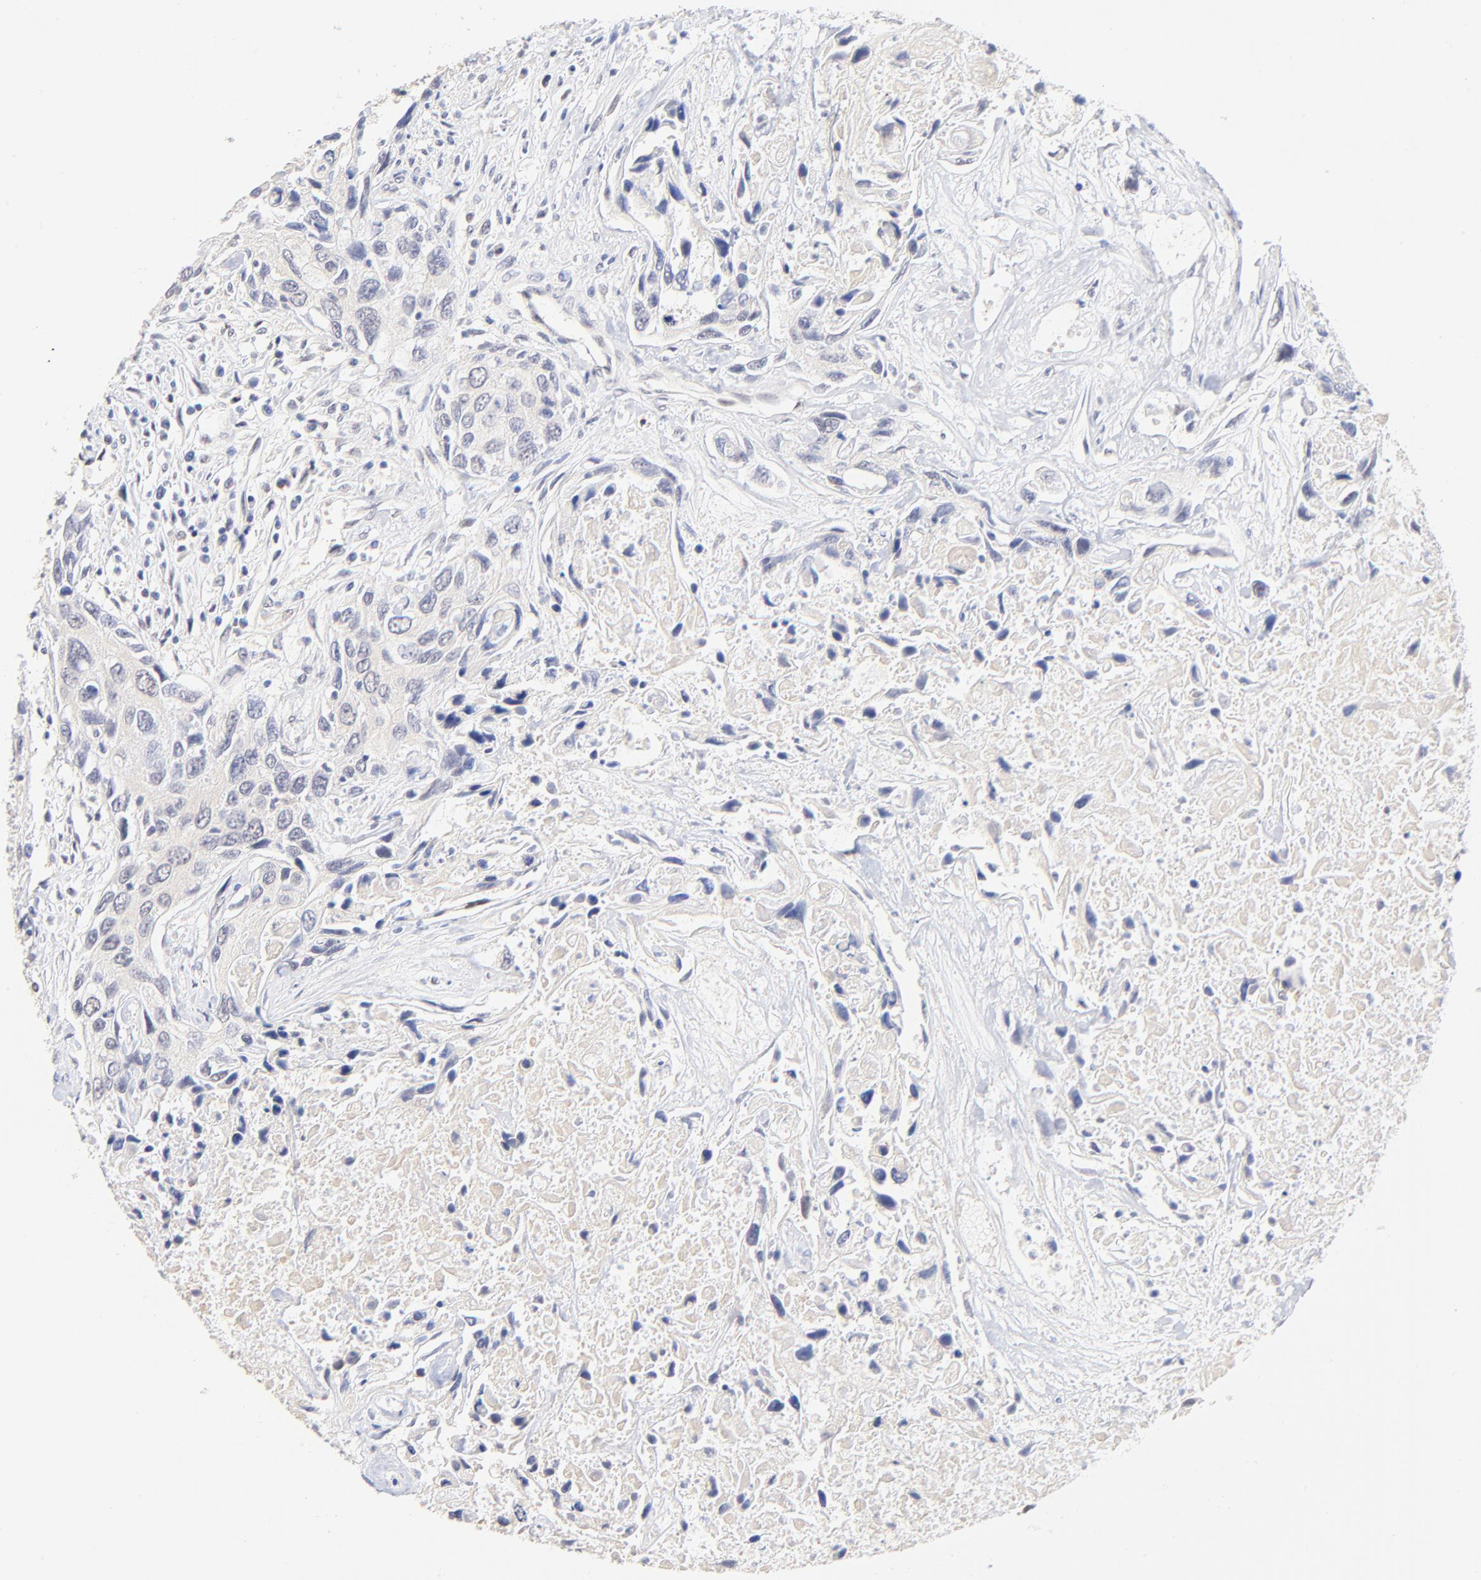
{"staining": {"intensity": "weak", "quantity": "25%-75%", "location": "cytoplasmic/membranous"}, "tissue": "urothelial cancer", "cell_type": "Tumor cells", "image_type": "cancer", "snomed": [{"axis": "morphology", "description": "Urothelial carcinoma, High grade"}, {"axis": "topography", "description": "Urinary bladder"}], "caption": "Tumor cells reveal low levels of weak cytoplasmic/membranous staining in approximately 25%-75% of cells in urothelial cancer. Nuclei are stained in blue.", "gene": "TXNL1", "patient": {"sex": "male", "age": 71}}